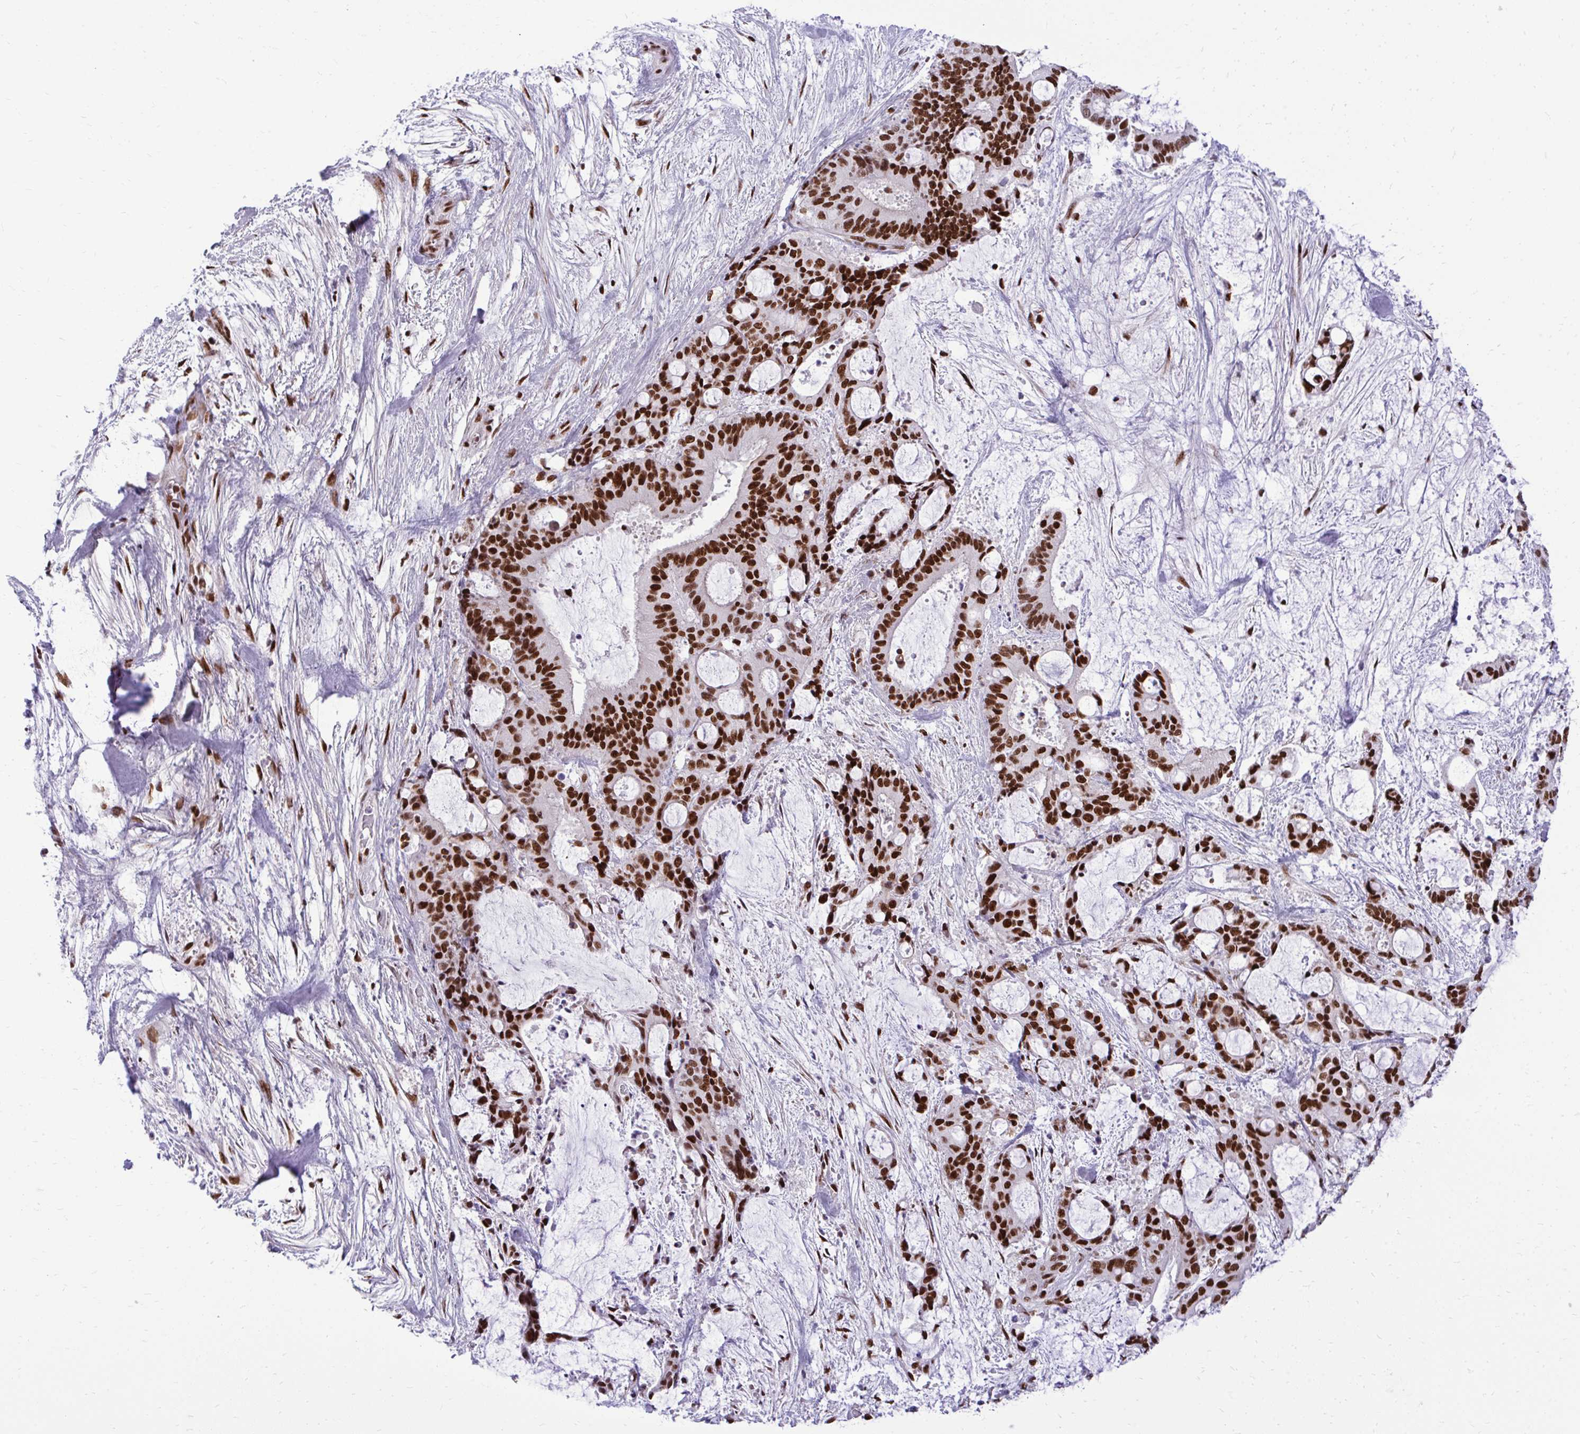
{"staining": {"intensity": "strong", "quantity": ">75%", "location": "nuclear"}, "tissue": "liver cancer", "cell_type": "Tumor cells", "image_type": "cancer", "snomed": [{"axis": "morphology", "description": "Normal tissue, NOS"}, {"axis": "morphology", "description": "Cholangiocarcinoma"}, {"axis": "topography", "description": "Liver"}, {"axis": "topography", "description": "Peripheral nerve tissue"}], "caption": "The image exhibits staining of liver cancer (cholangiocarcinoma), revealing strong nuclear protein expression (brown color) within tumor cells. Nuclei are stained in blue.", "gene": "CDYL", "patient": {"sex": "female", "age": 73}}